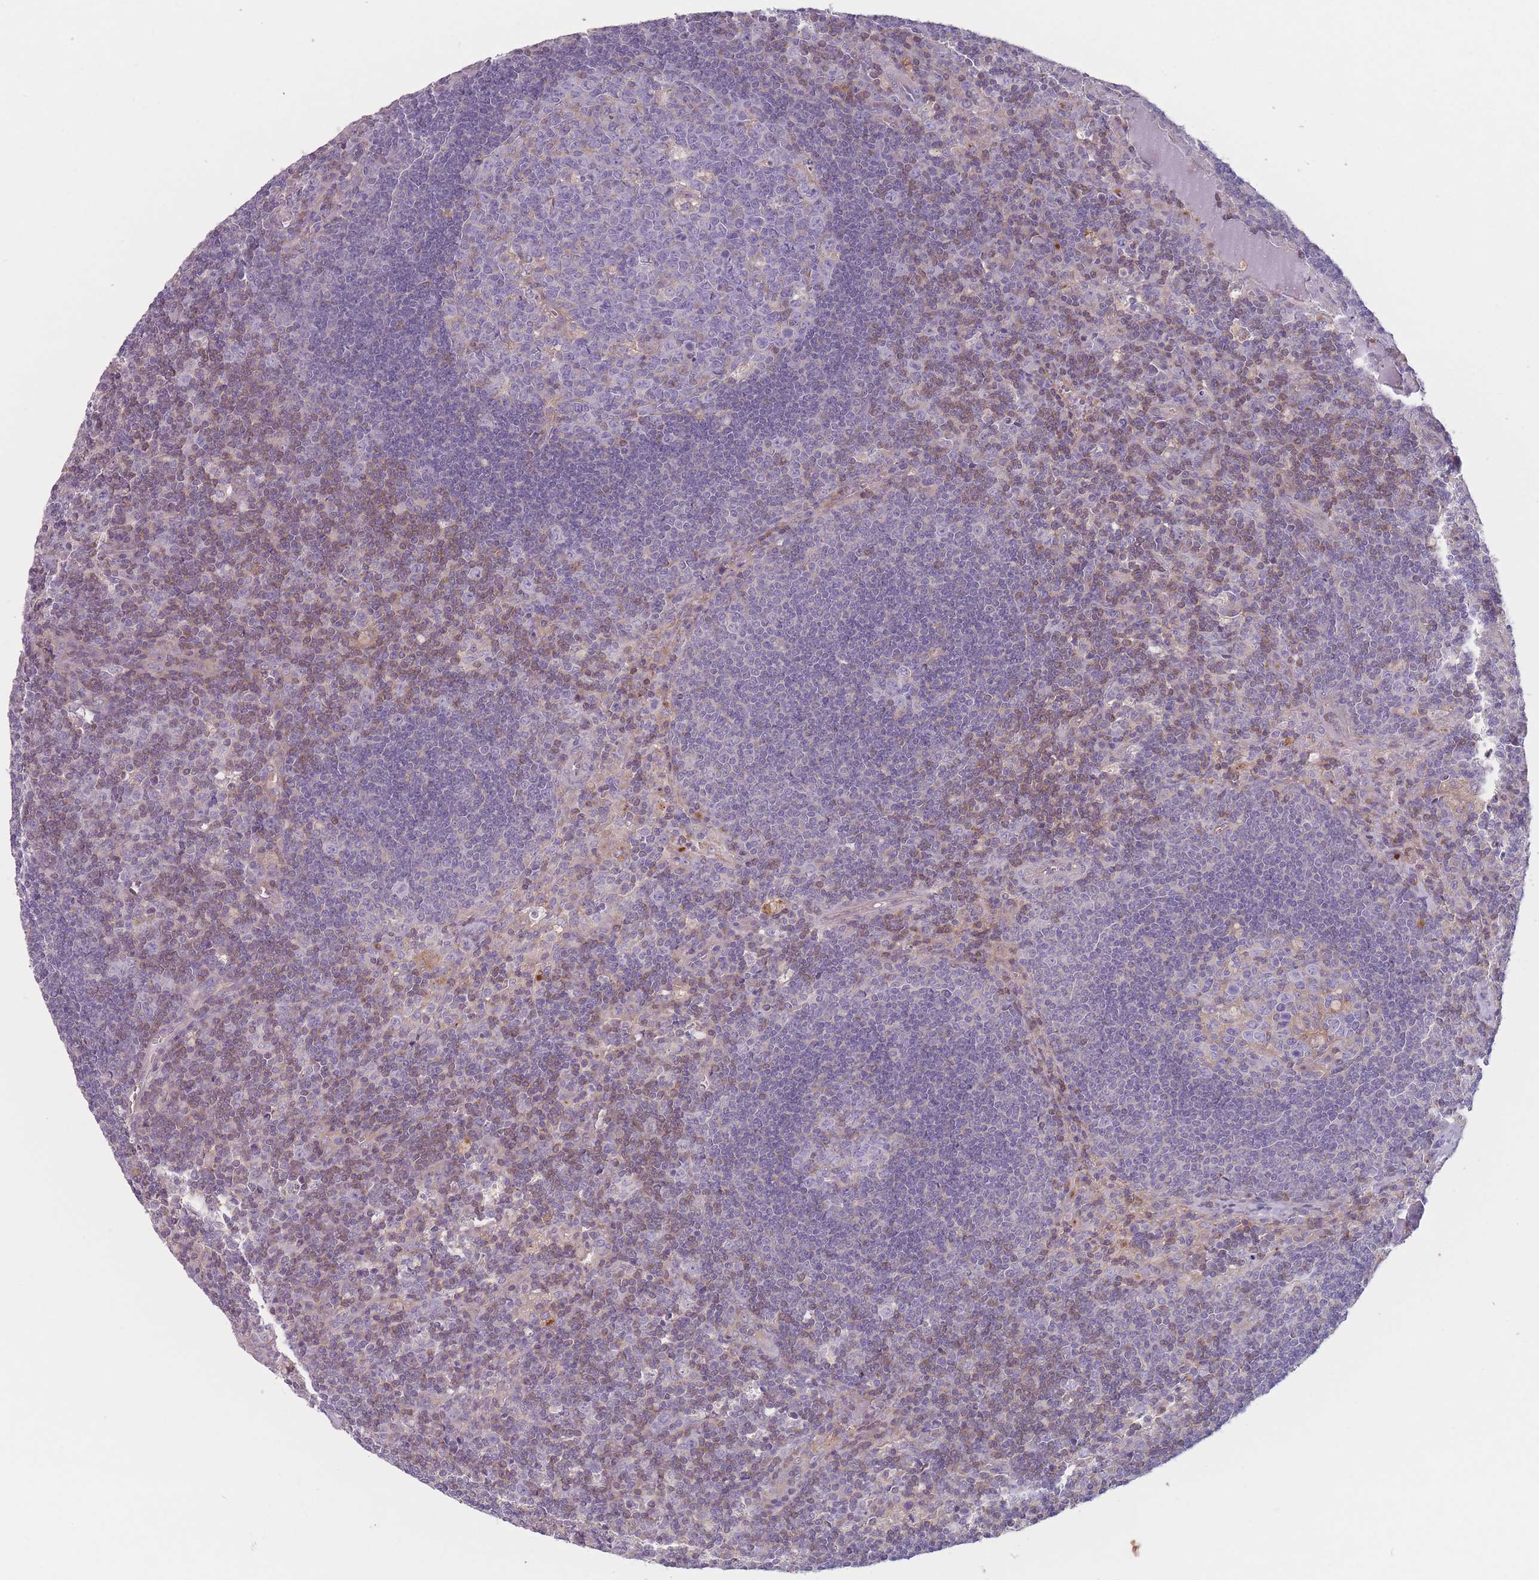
{"staining": {"intensity": "weak", "quantity": "<25%", "location": "cytoplasmic/membranous"}, "tissue": "lymph node", "cell_type": "Germinal center cells", "image_type": "normal", "snomed": [{"axis": "morphology", "description": "Normal tissue, NOS"}, {"axis": "topography", "description": "Lymph node"}], "caption": "A high-resolution image shows IHC staining of normal lymph node, which shows no significant staining in germinal center cells.", "gene": "HSBP1L1", "patient": {"sex": "male", "age": 58}}